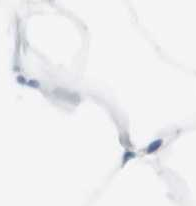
{"staining": {"intensity": "negative", "quantity": "none", "location": "none"}, "tissue": "adipose tissue", "cell_type": "Adipocytes", "image_type": "normal", "snomed": [{"axis": "morphology", "description": "Normal tissue, NOS"}, {"axis": "topography", "description": "Breast"}, {"axis": "topography", "description": "Adipose tissue"}], "caption": "High magnification brightfield microscopy of normal adipose tissue stained with DAB (3,3'-diaminobenzidine) (brown) and counterstained with hematoxylin (blue): adipocytes show no significant positivity. The staining is performed using DAB (3,3'-diaminobenzidine) brown chromogen with nuclei counter-stained in using hematoxylin.", "gene": "SLC9A3R1", "patient": {"sex": "female", "age": 25}}